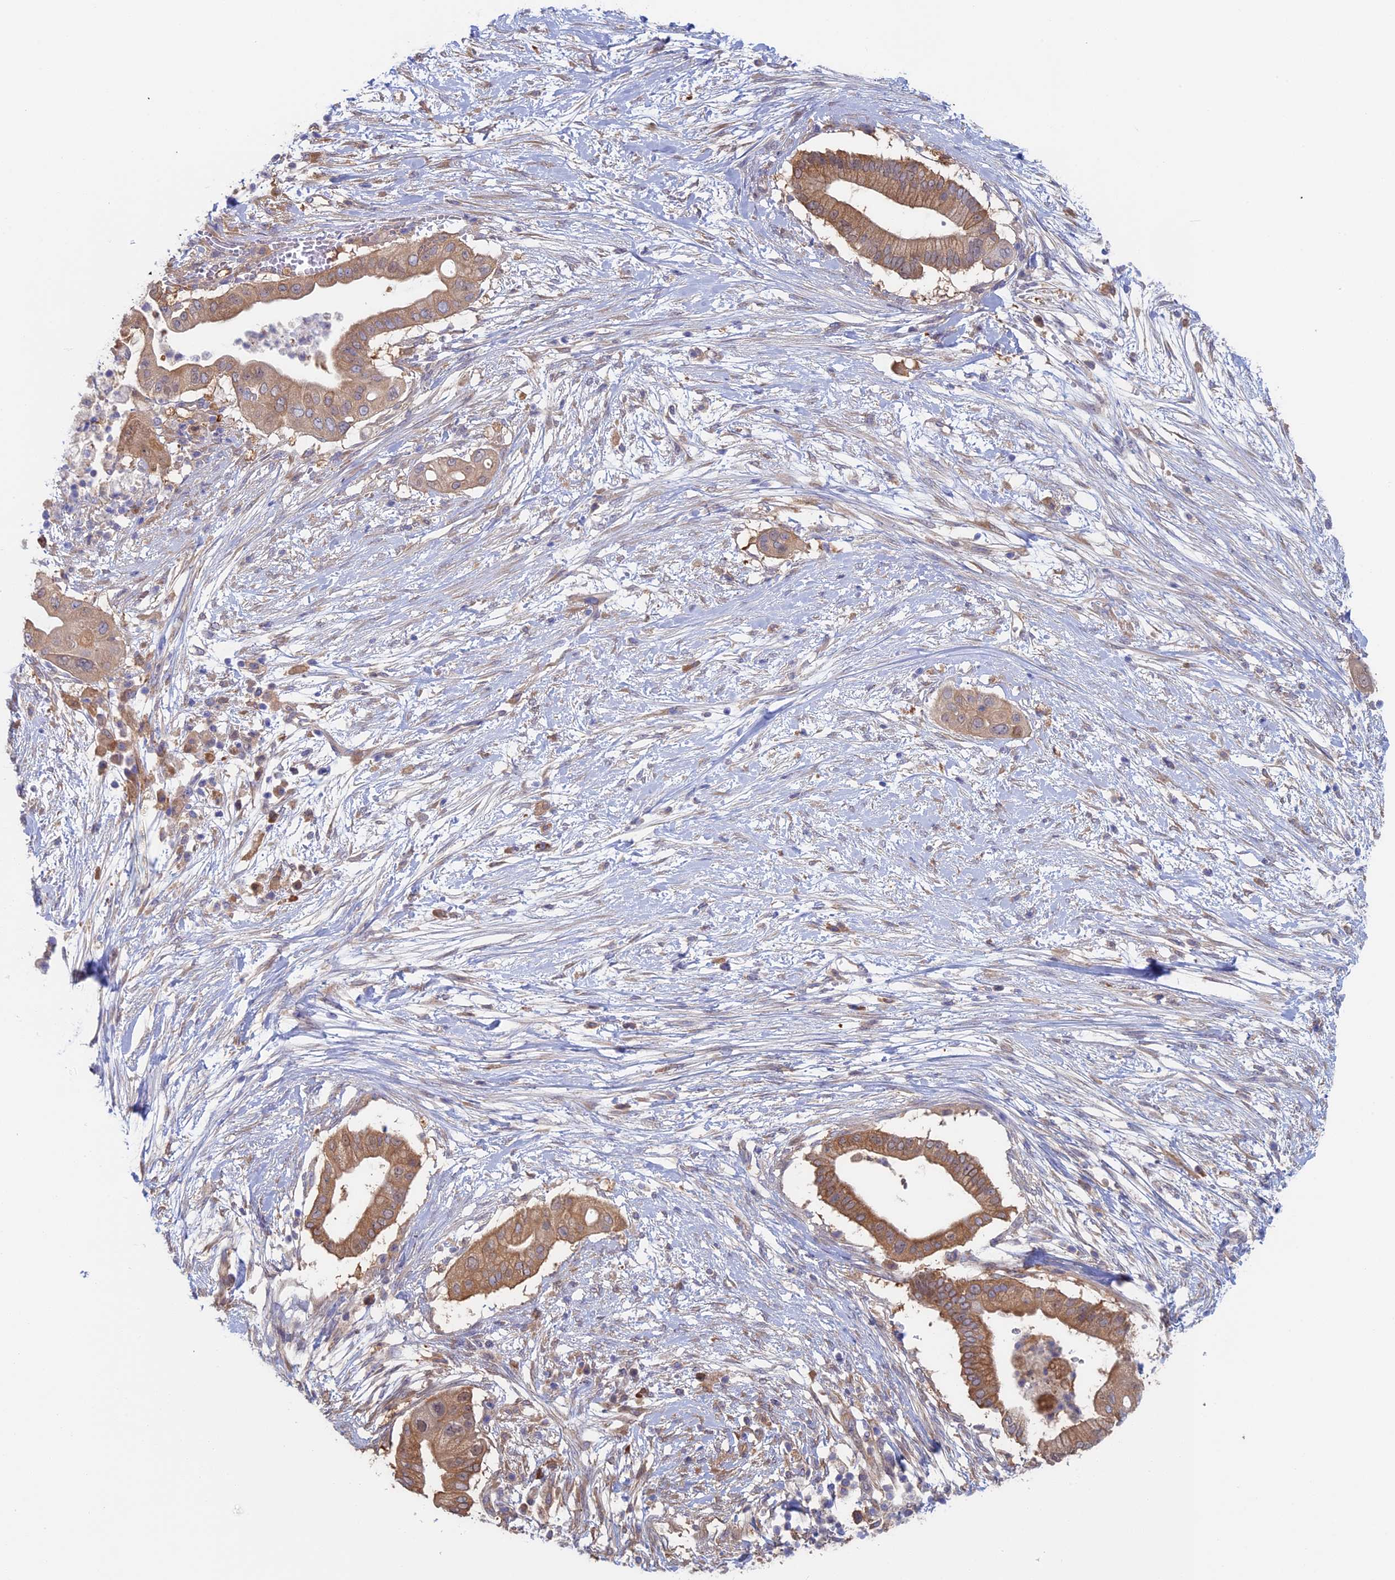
{"staining": {"intensity": "moderate", "quantity": "25%-75%", "location": "cytoplasmic/membranous"}, "tissue": "pancreatic cancer", "cell_type": "Tumor cells", "image_type": "cancer", "snomed": [{"axis": "morphology", "description": "Adenocarcinoma, NOS"}, {"axis": "topography", "description": "Pancreas"}], "caption": "About 25%-75% of tumor cells in pancreatic adenocarcinoma show moderate cytoplasmic/membranous protein staining as visualized by brown immunohistochemical staining.", "gene": "SYNDIG1L", "patient": {"sex": "male", "age": 68}}